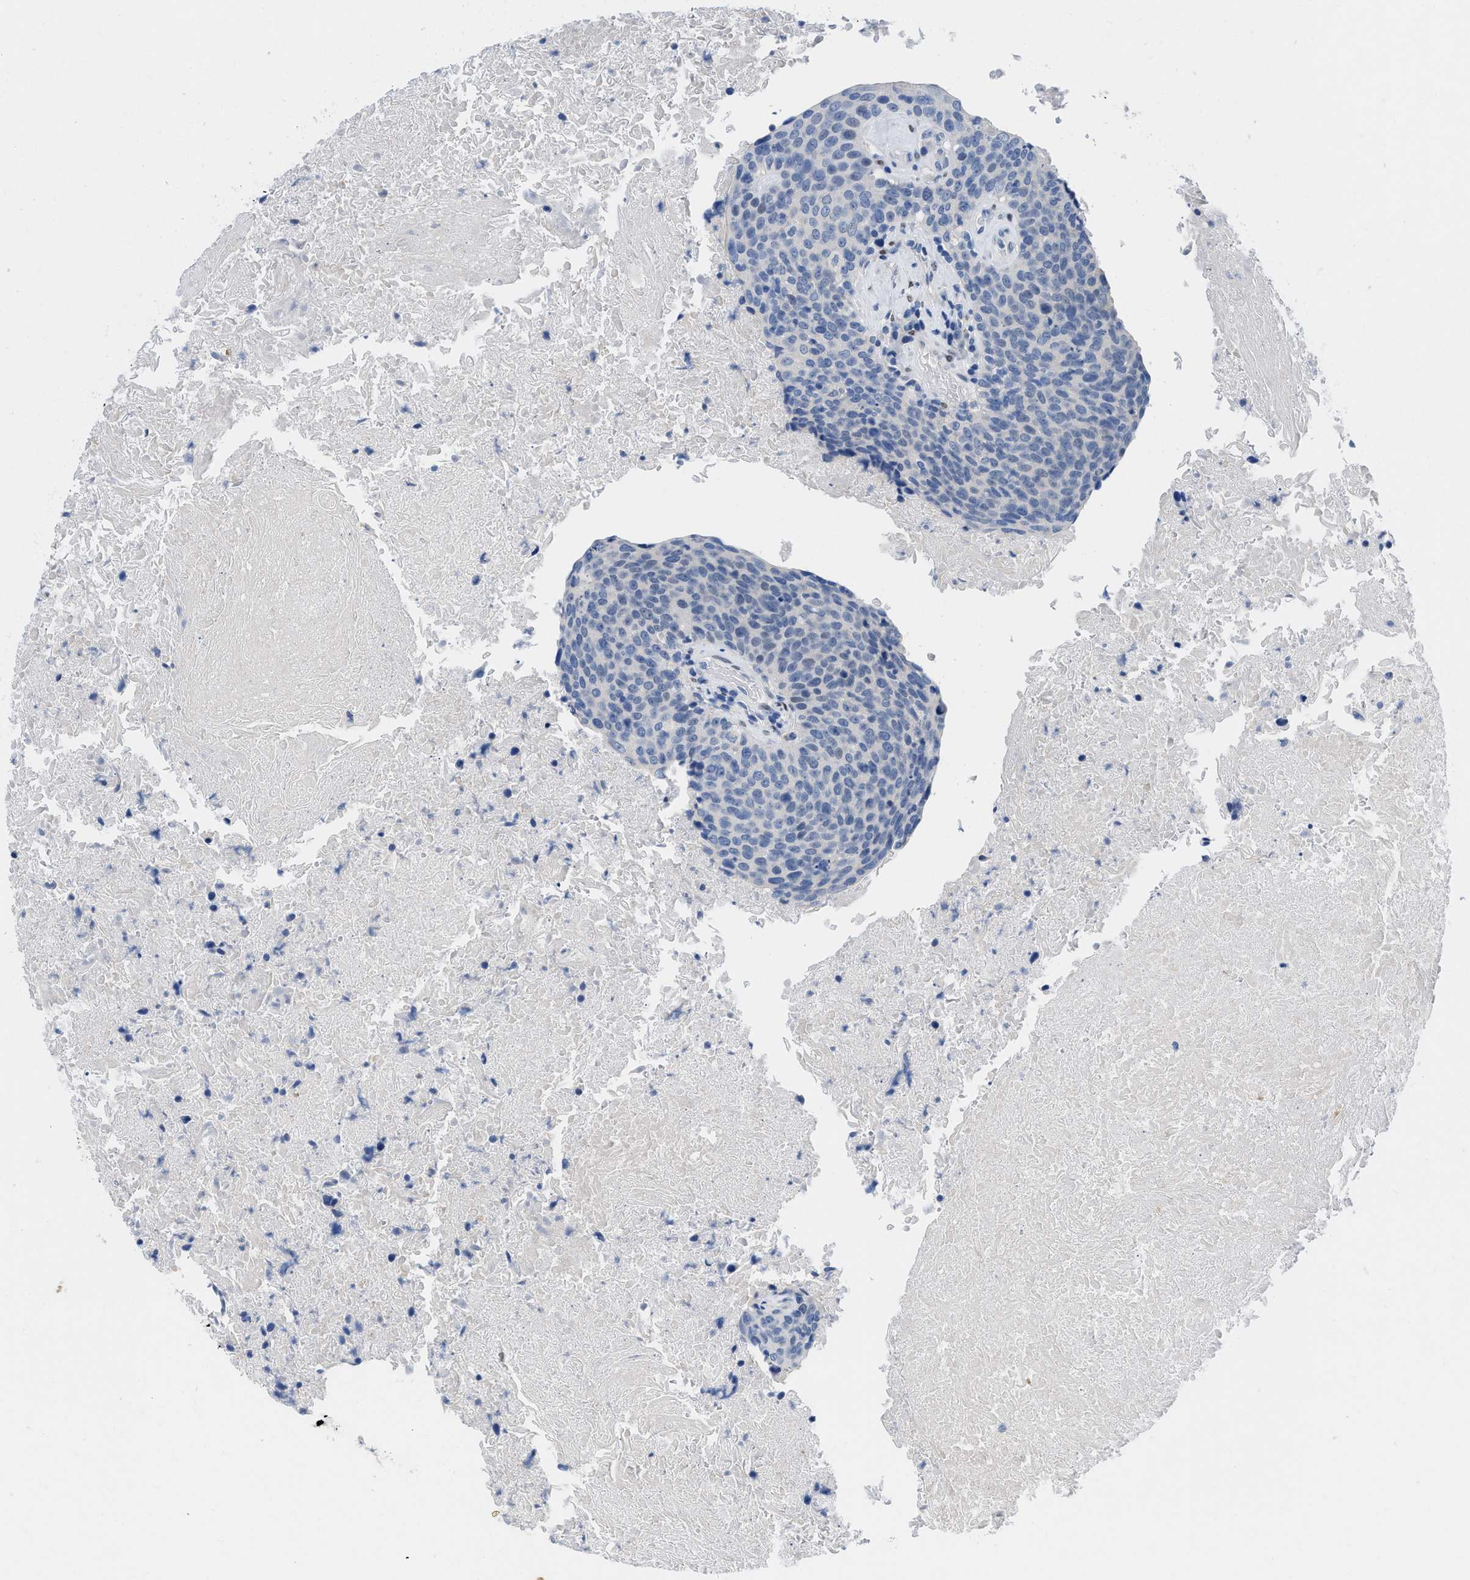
{"staining": {"intensity": "negative", "quantity": "none", "location": "none"}, "tissue": "head and neck cancer", "cell_type": "Tumor cells", "image_type": "cancer", "snomed": [{"axis": "morphology", "description": "Squamous cell carcinoma, NOS"}, {"axis": "morphology", "description": "Squamous cell carcinoma, metastatic, NOS"}, {"axis": "topography", "description": "Lymph node"}, {"axis": "topography", "description": "Head-Neck"}], "caption": "Immunohistochemistry of head and neck cancer (metastatic squamous cell carcinoma) demonstrates no staining in tumor cells.", "gene": "NFIX", "patient": {"sex": "male", "age": 62}}